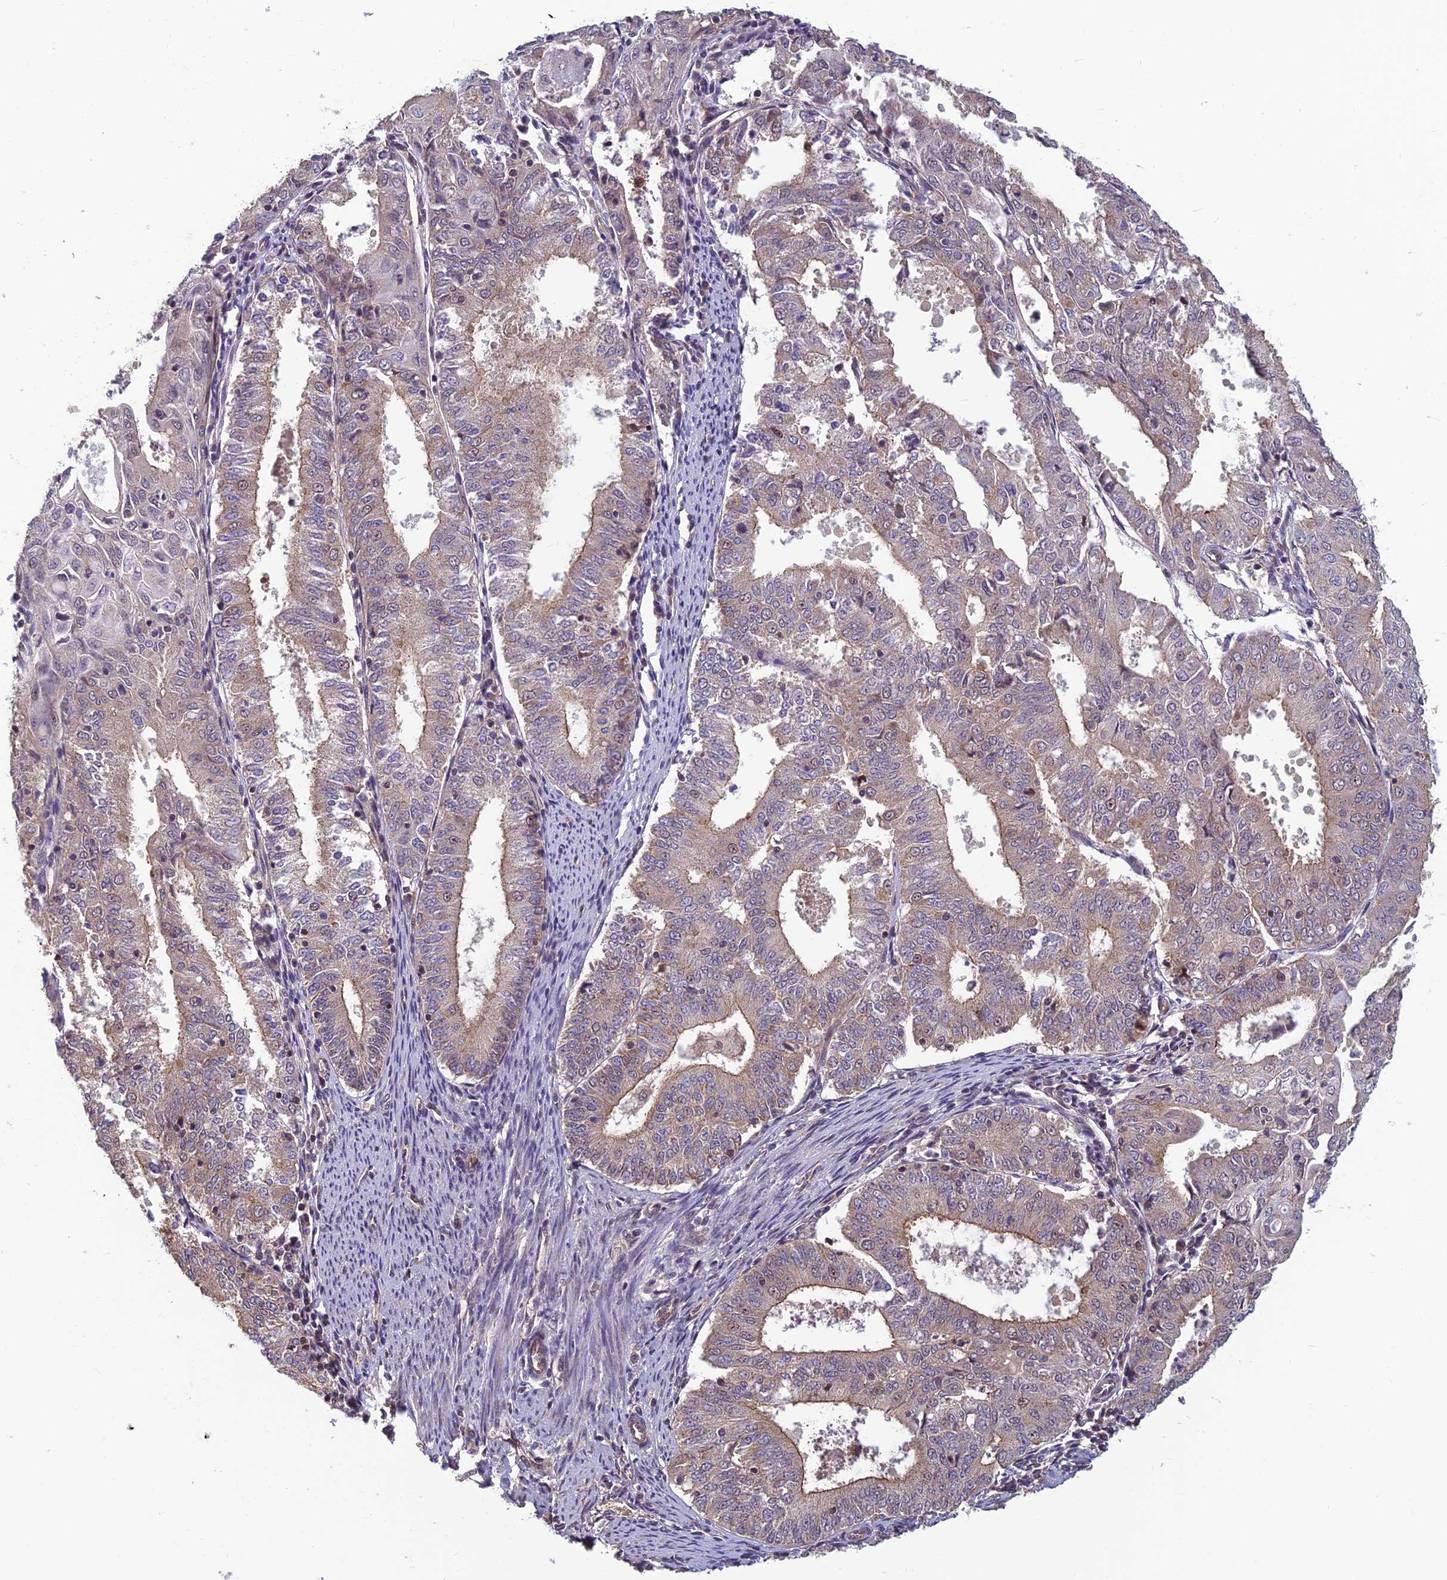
{"staining": {"intensity": "moderate", "quantity": "<25%", "location": "cytoplasmic/membranous"}, "tissue": "endometrial cancer", "cell_type": "Tumor cells", "image_type": "cancer", "snomed": [{"axis": "morphology", "description": "Adenocarcinoma, NOS"}, {"axis": "topography", "description": "Endometrium"}], "caption": "Endometrial cancer (adenocarcinoma) tissue demonstrates moderate cytoplasmic/membranous expression in about <25% of tumor cells, visualized by immunohistochemistry.", "gene": "PIKFYVE", "patient": {"sex": "female", "age": 57}}